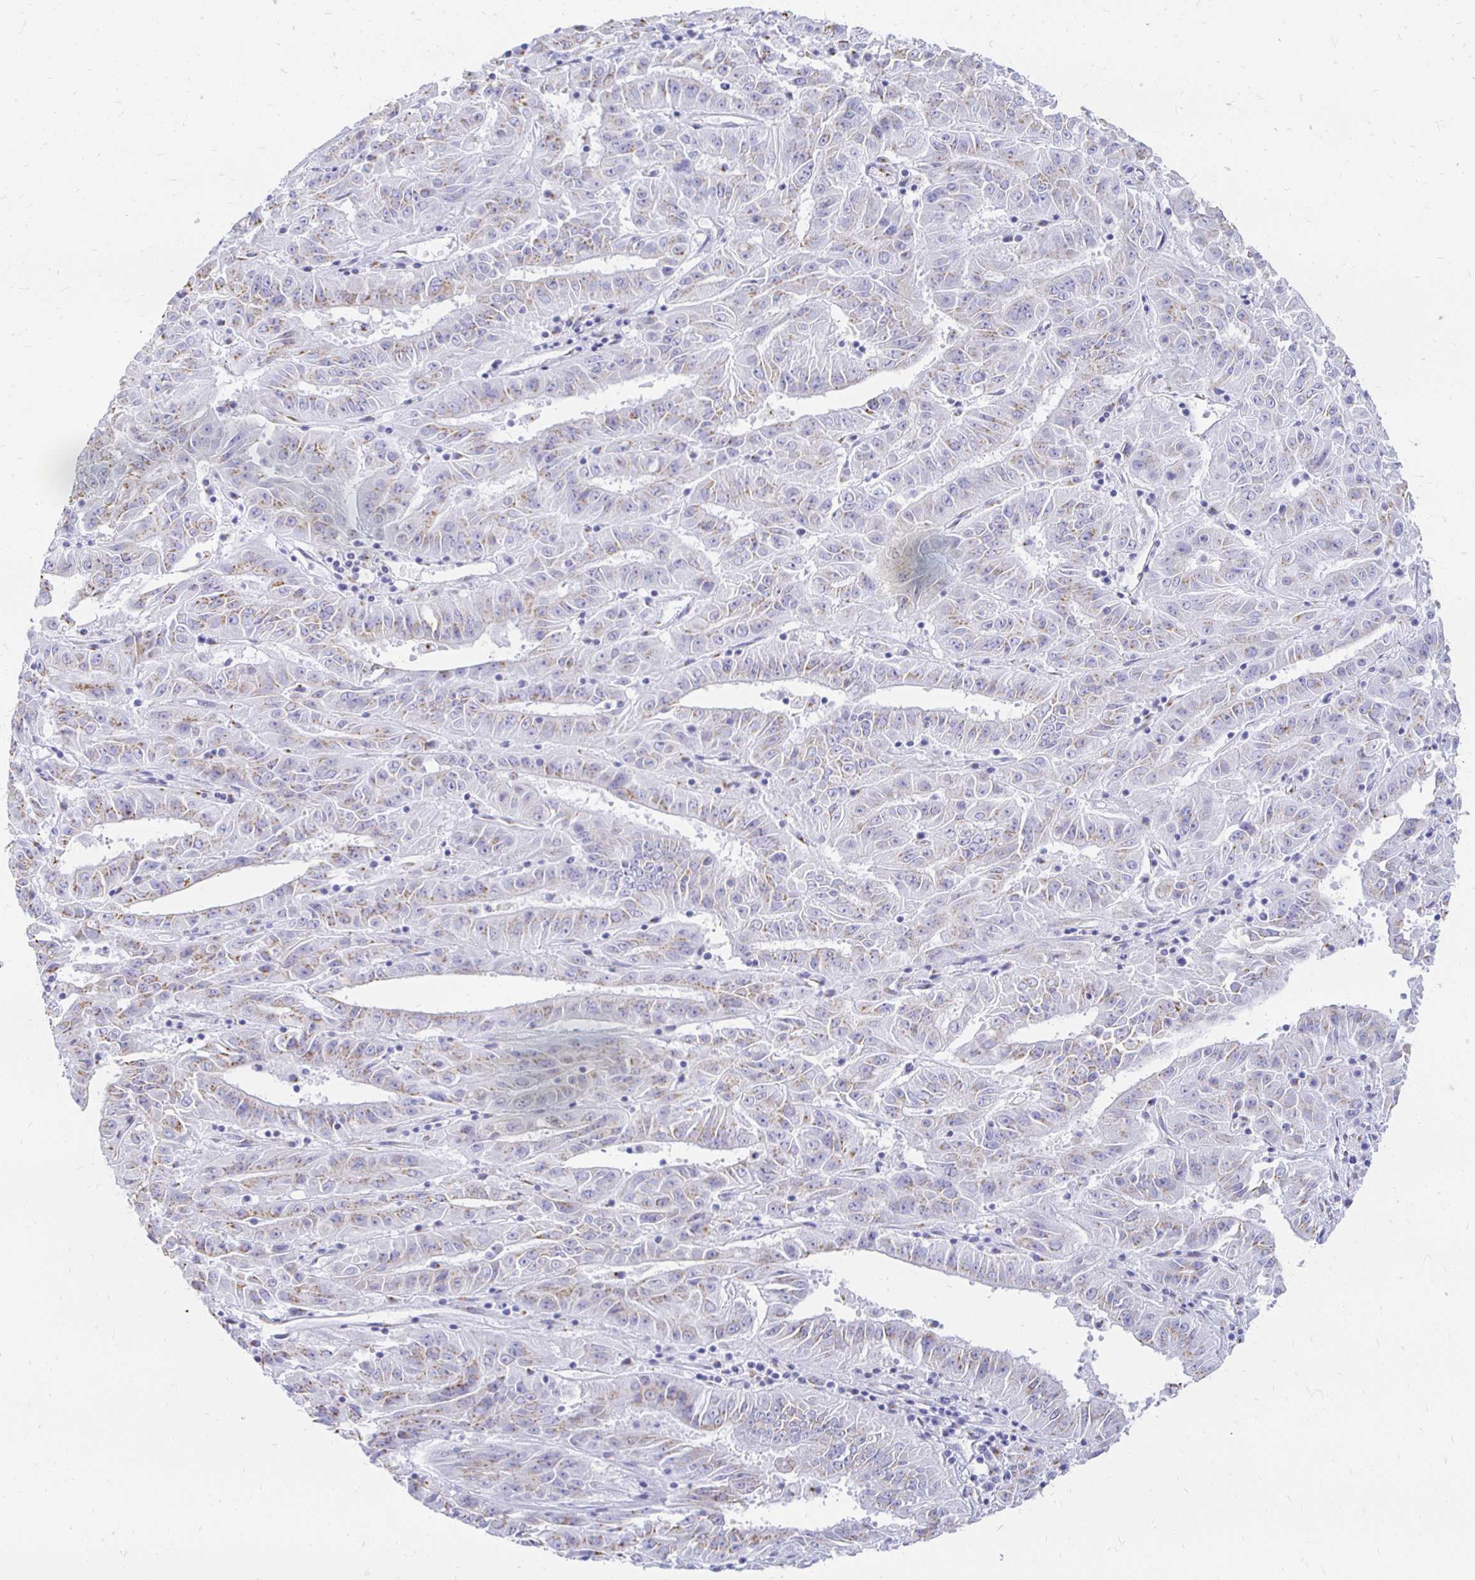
{"staining": {"intensity": "weak", "quantity": "25%-75%", "location": "cytoplasmic/membranous"}, "tissue": "pancreatic cancer", "cell_type": "Tumor cells", "image_type": "cancer", "snomed": [{"axis": "morphology", "description": "Adenocarcinoma, NOS"}, {"axis": "topography", "description": "Pancreas"}], "caption": "Immunohistochemical staining of human pancreatic adenocarcinoma demonstrates low levels of weak cytoplasmic/membranous protein positivity in approximately 25%-75% of tumor cells.", "gene": "PAGE4", "patient": {"sex": "male", "age": 63}}